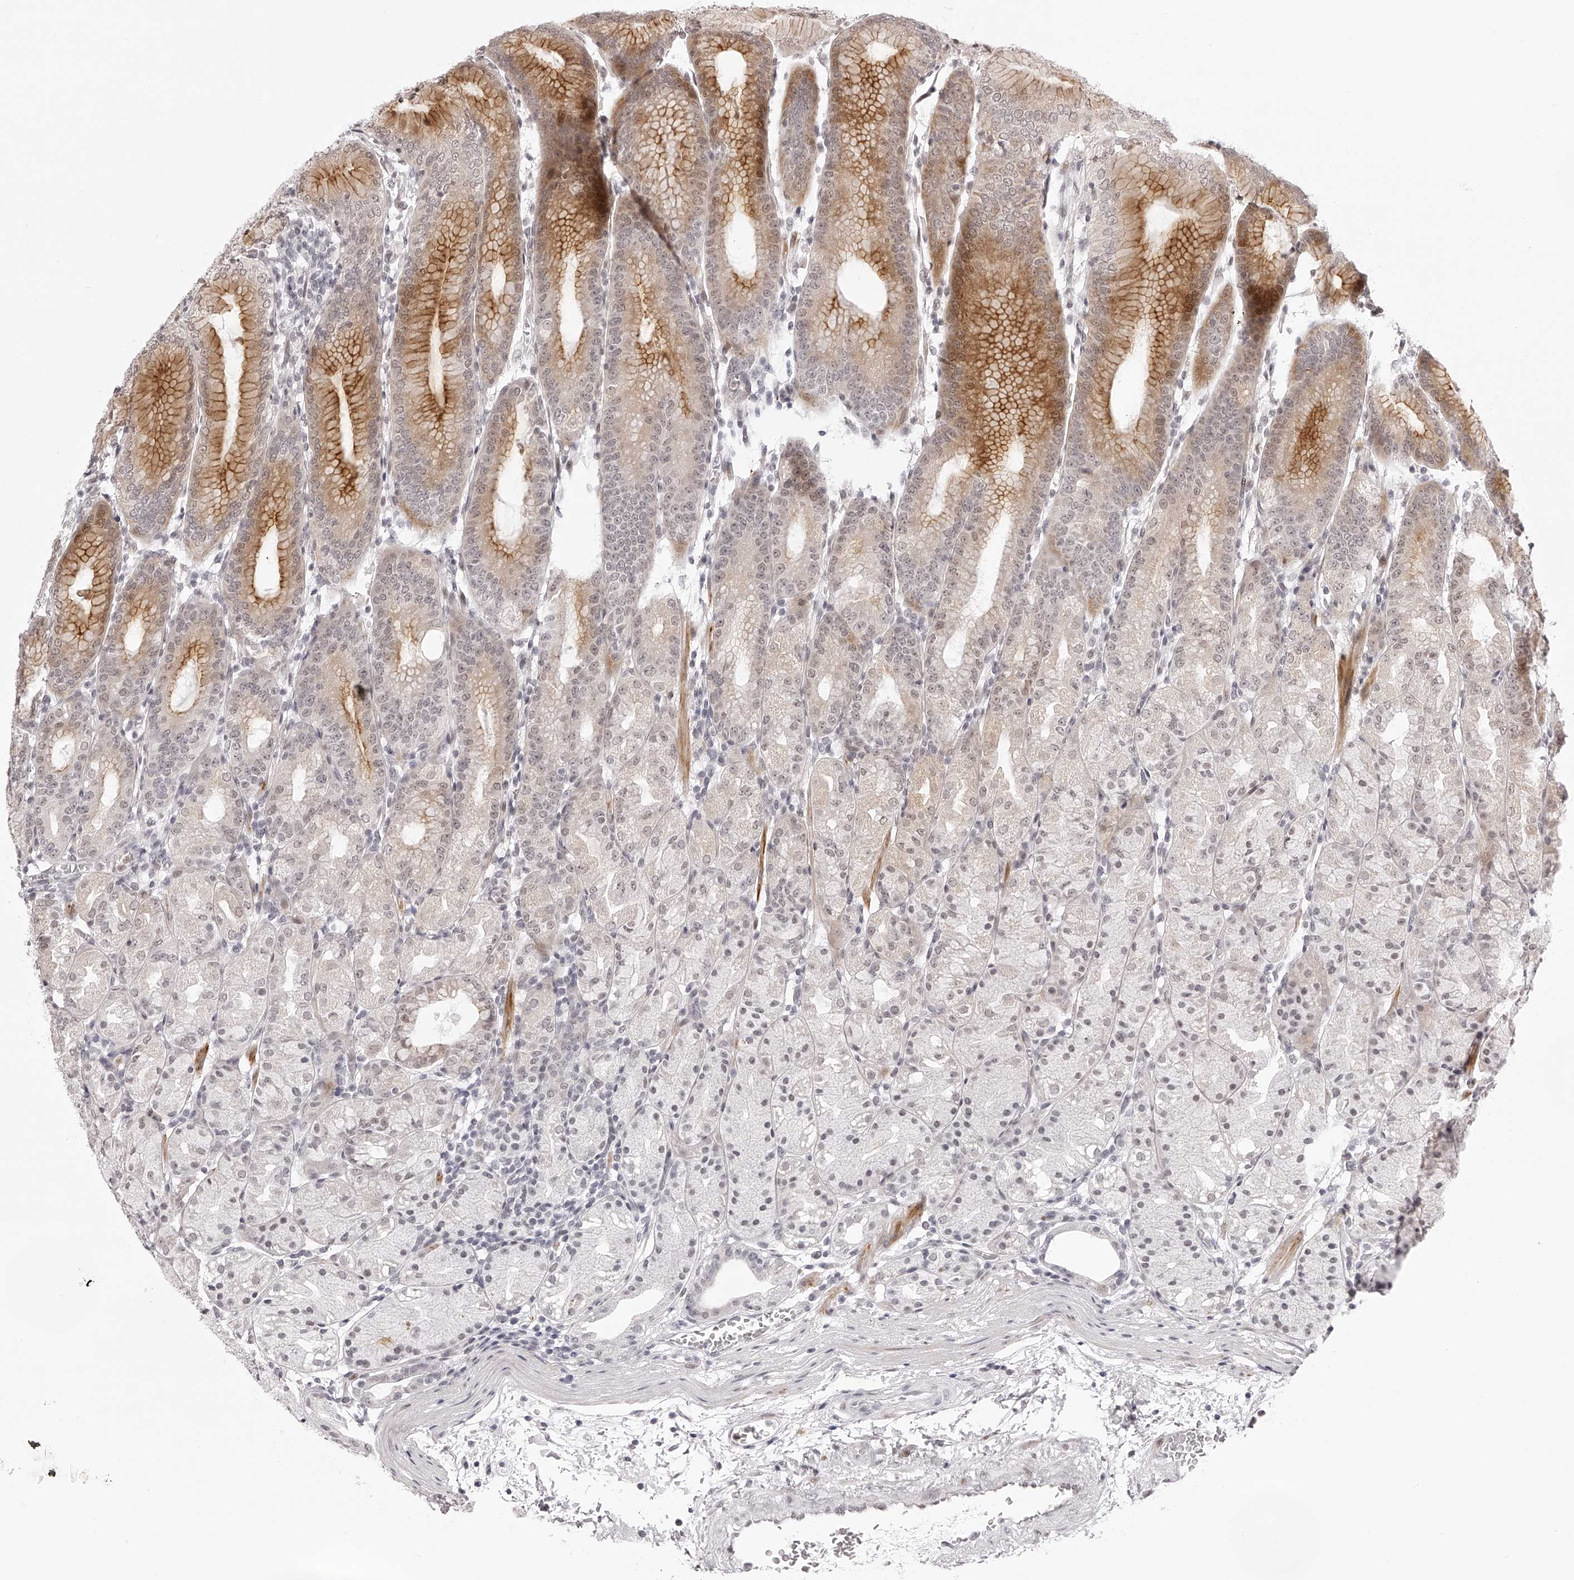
{"staining": {"intensity": "strong", "quantity": "<25%", "location": "cytoplasmic/membranous,nuclear"}, "tissue": "stomach", "cell_type": "Glandular cells", "image_type": "normal", "snomed": [{"axis": "morphology", "description": "Normal tissue, NOS"}, {"axis": "topography", "description": "Stomach, upper"}], "caption": "Protein staining displays strong cytoplasmic/membranous,nuclear positivity in about <25% of glandular cells in benign stomach.", "gene": "PLEKHG1", "patient": {"sex": "male", "age": 48}}